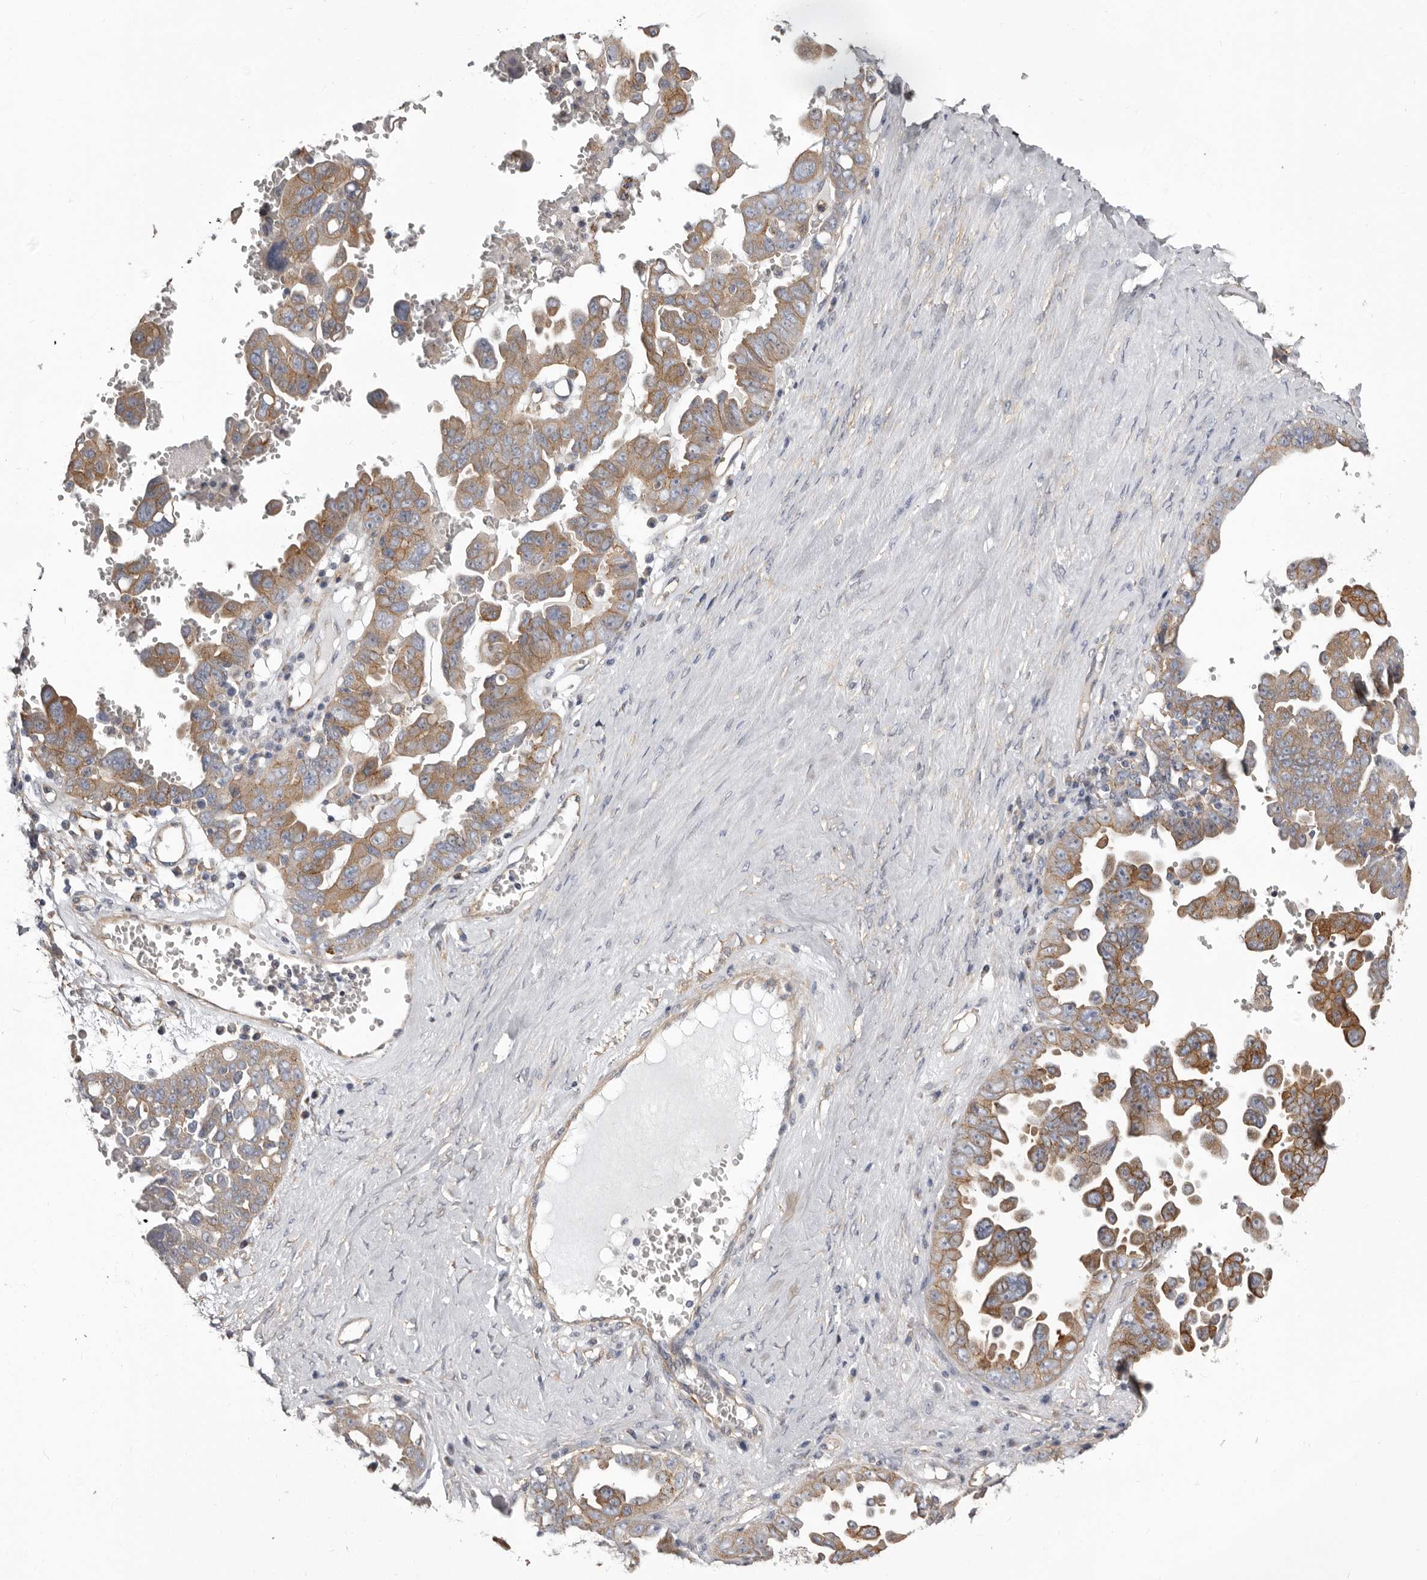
{"staining": {"intensity": "moderate", "quantity": ">75%", "location": "cytoplasmic/membranous"}, "tissue": "ovarian cancer", "cell_type": "Tumor cells", "image_type": "cancer", "snomed": [{"axis": "morphology", "description": "Carcinoma, endometroid"}, {"axis": "topography", "description": "Ovary"}], "caption": "DAB (3,3'-diaminobenzidine) immunohistochemical staining of ovarian cancer shows moderate cytoplasmic/membranous protein expression in approximately >75% of tumor cells.", "gene": "ENAH", "patient": {"sex": "female", "age": 62}}